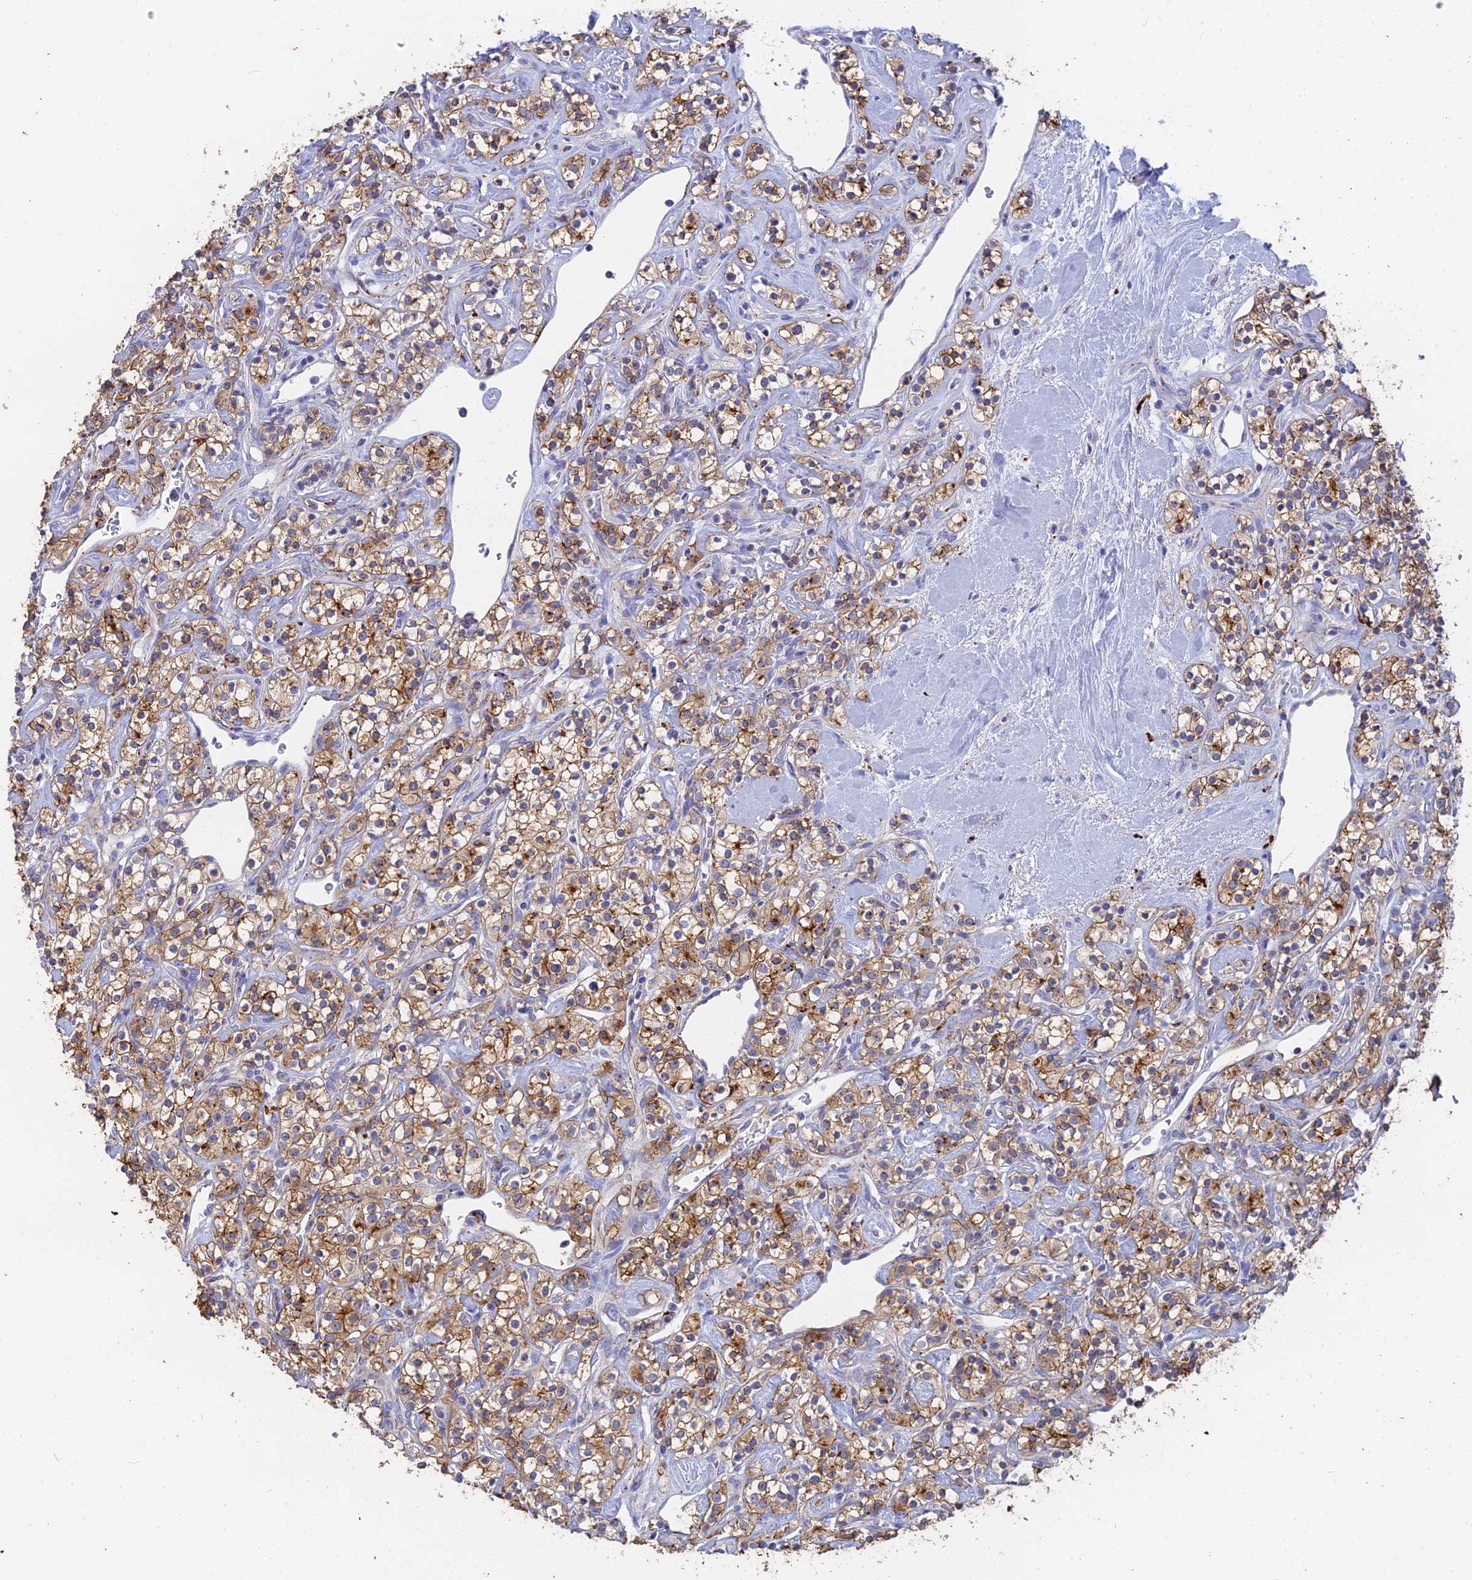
{"staining": {"intensity": "moderate", "quantity": ">75%", "location": "cytoplasmic/membranous"}, "tissue": "renal cancer", "cell_type": "Tumor cells", "image_type": "cancer", "snomed": [{"axis": "morphology", "description": "Adenocarcinoma, NOS"}, {"axis": "topography", "description": "Kidney"}], "caption": "Immunohistochemical staining of human renal adenocarcinoma shows medium levels of moderate cytoplasmic/membranous staining in about >75% of tumor cells. (Brightfield microscopy of DAB IHC at high magnification).", "gene": "WDR6", "patient": {"sex": "male", "age": 77}}